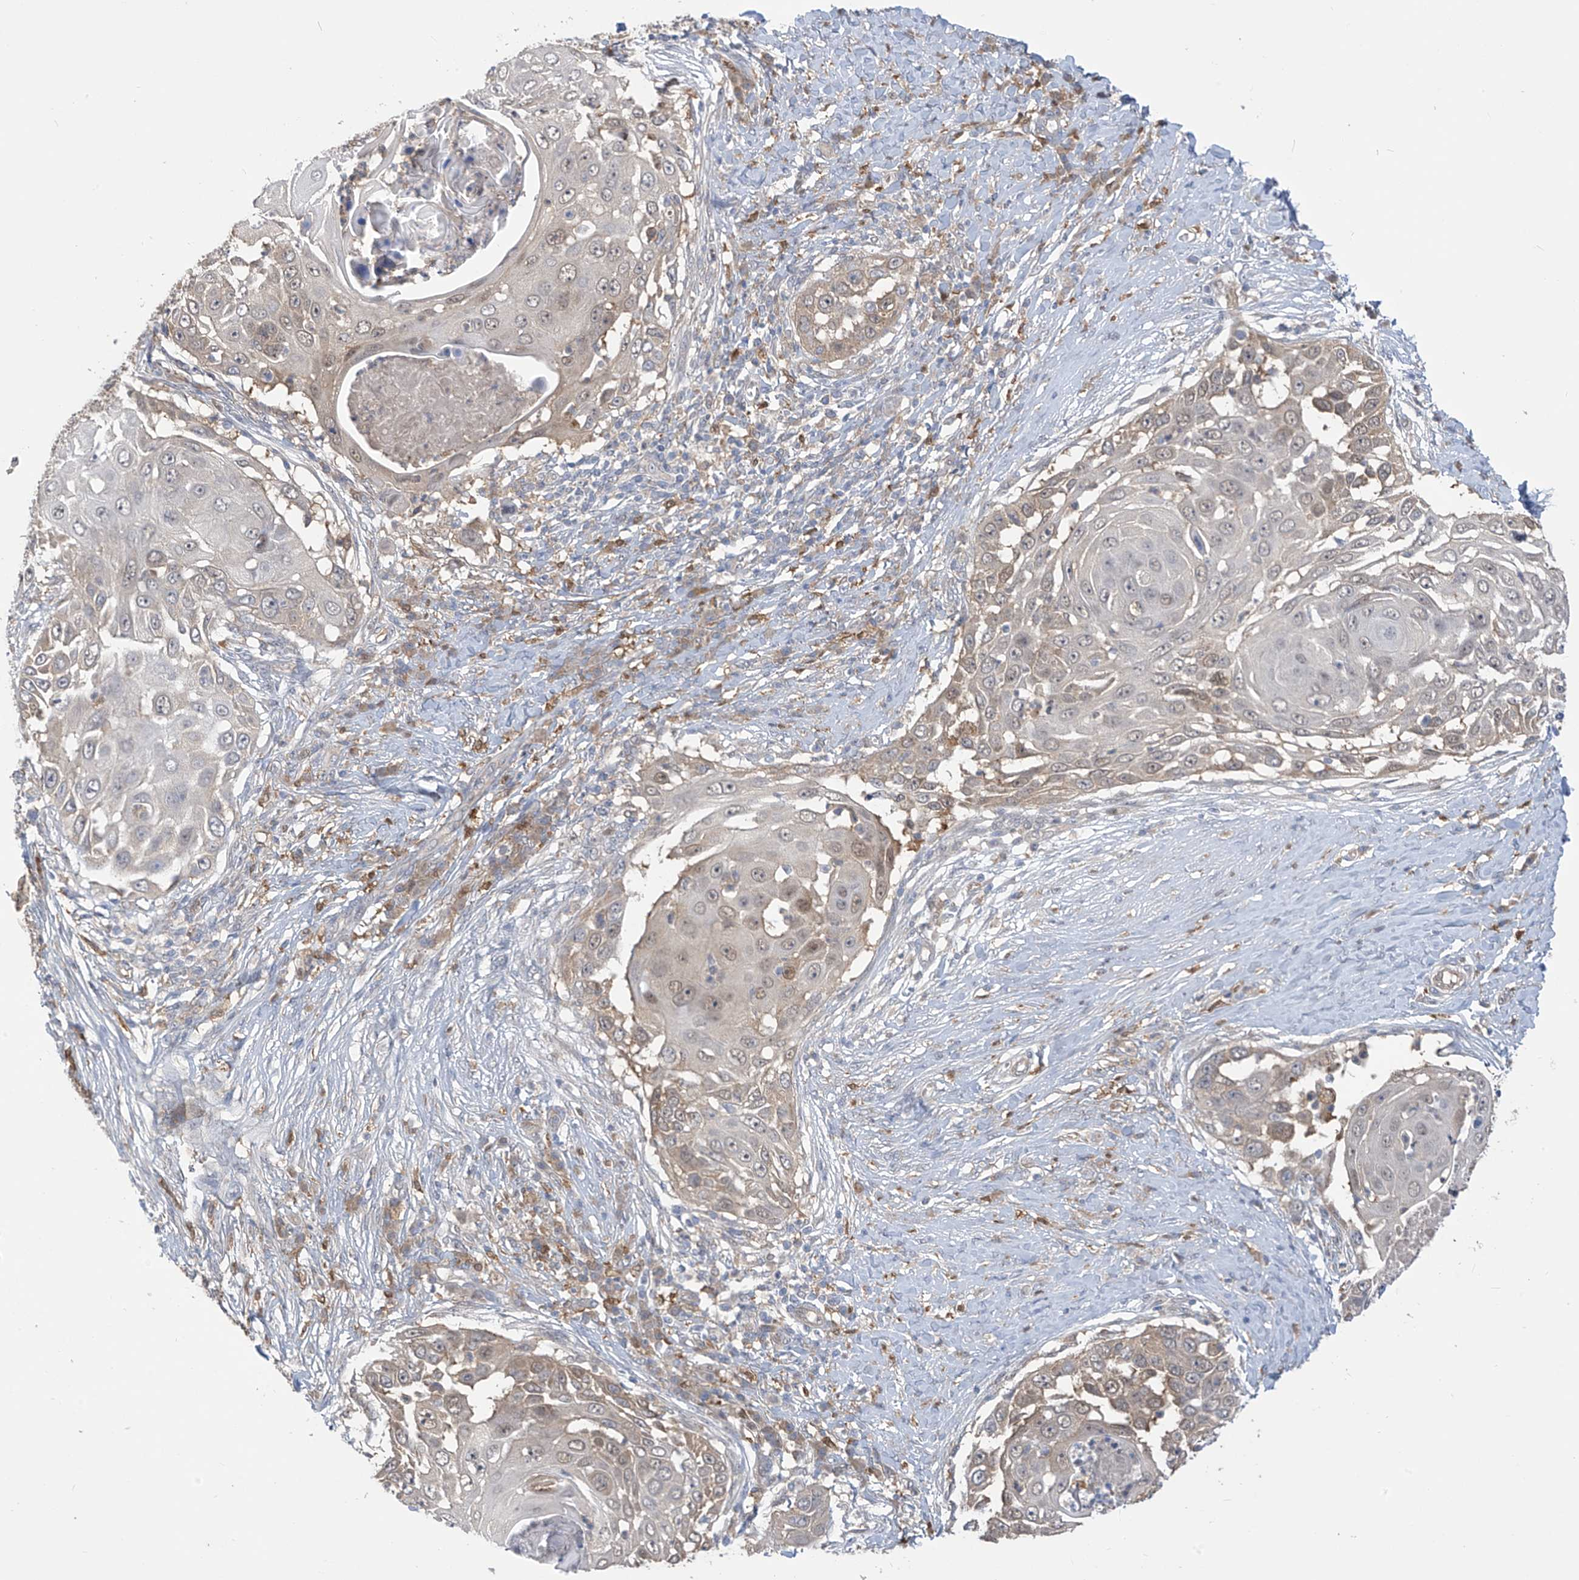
{"staining": {"intensity": "weak", "quantity": "25%-75%", "location": "cytoplasmic/membranous,nuclear"}, "tissue": "skin cancer", "cell_type": "Tumor cells", "image_type": "cancer", "snomed": [{"axis": "morphology", "description": "Squamous cell carcinoma, NOS"}, {"axis": "topography", "description": "Skin"}], "caption": "Human skin cancer stained for a protein (brown) displays weak cytoplasmic/membranous and nuclear positive expression in approximately 25%-75% of tumor cells.", "gene": "IDH1", "patient": {"sex": "female", "age": 44}}